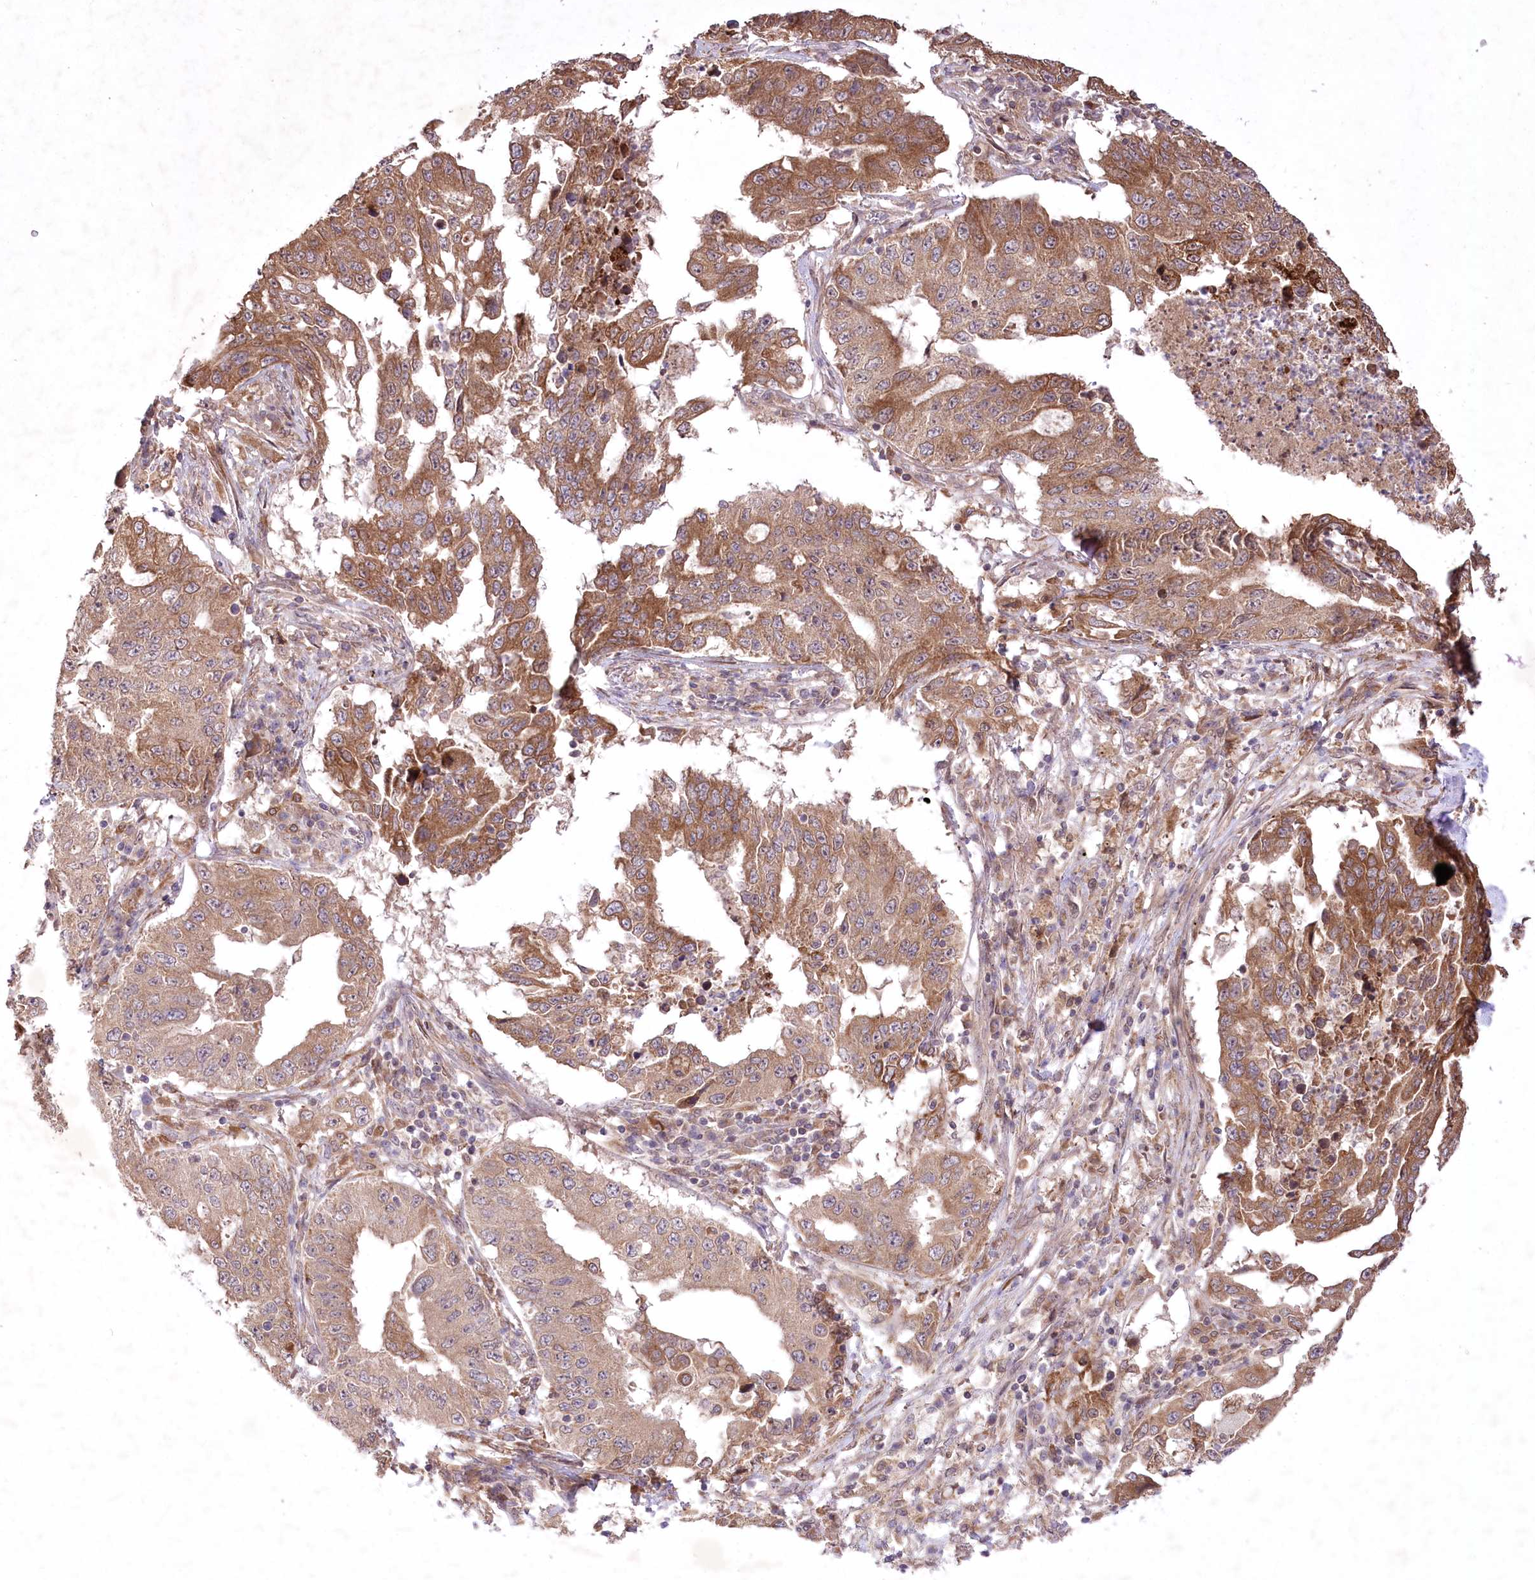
{"staining": {"intensity": "moderate", "quantity": ">75%", "location": "cytoplasmic/membranous"}, "tissue": "lung cancer", "cell_type": "Tumor cells", "image_type": "cancer", "snomed": [{"axis": "morphology", "description": "Adenocarcinoma, NOS"}, {"axis": "topography", "description": "Lung"}], "caption": "Human lung cancer stained with a protein marker exhibits moderate staining in tumor cells.", "gene": "HELT", "patient": {"sex": "female", "age": 51}}